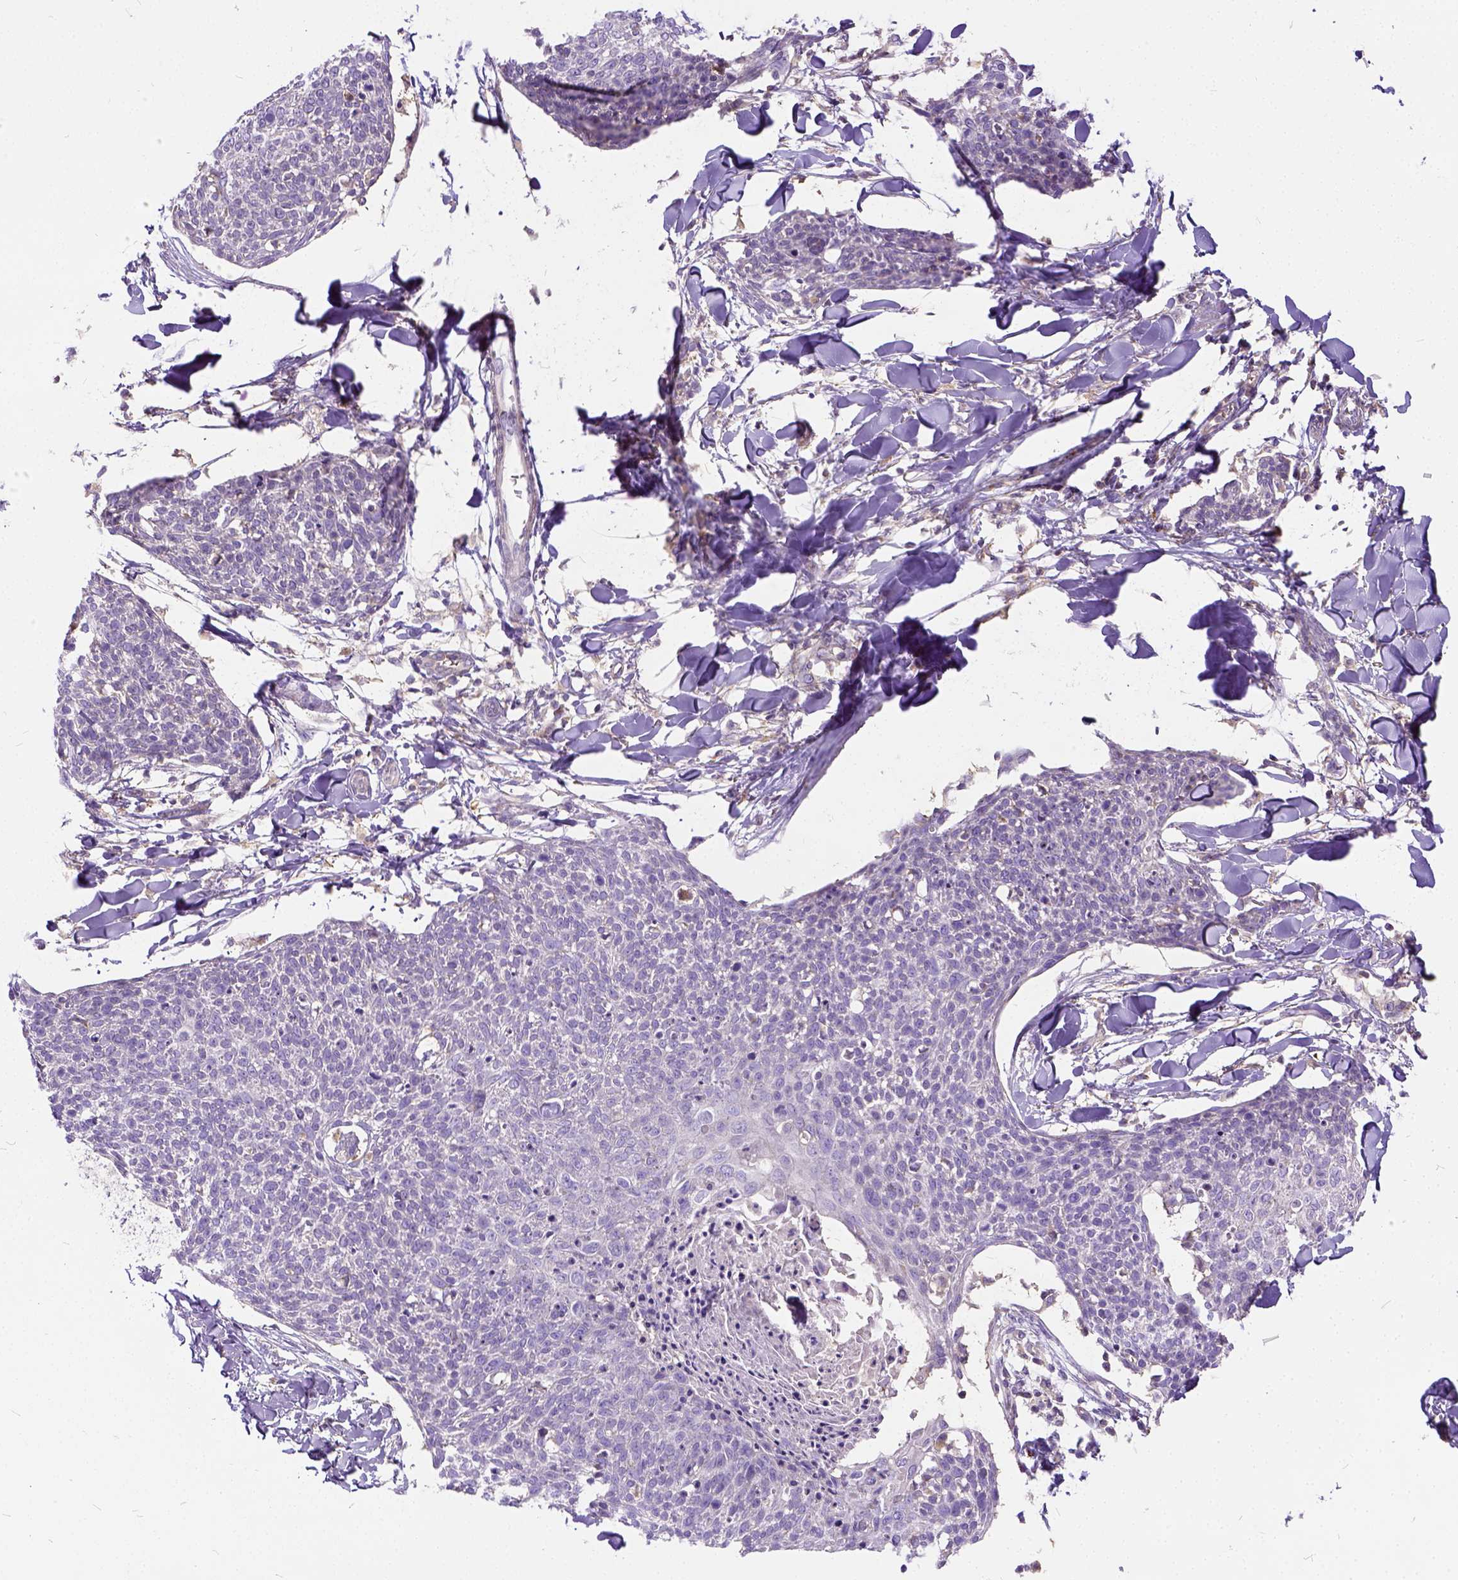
{"staining": {"intensity": "negative", "quantity": "none", "location": "none"}, "tissue": "skin cancer", "cell_type": "Tumor cells", "image_type": "cancer", "snomed": [{"axis": "morphology", "description": "Squamous cell carcinoma, NOS"}, {"axis": "topography", "description": "Skin"}, {"axis": "topography", "description": "Vulva"}], "caption": "This is a micrograph of IHC staining of skin squamous cell carcinoma, which shows no positivity in tumor cells. The staining is performed using DAB brown chromogen with nuclei counter-stained in using hematoxylin.", "gene": "CADM4", "patient": {"sex": "female", "age": 75}}